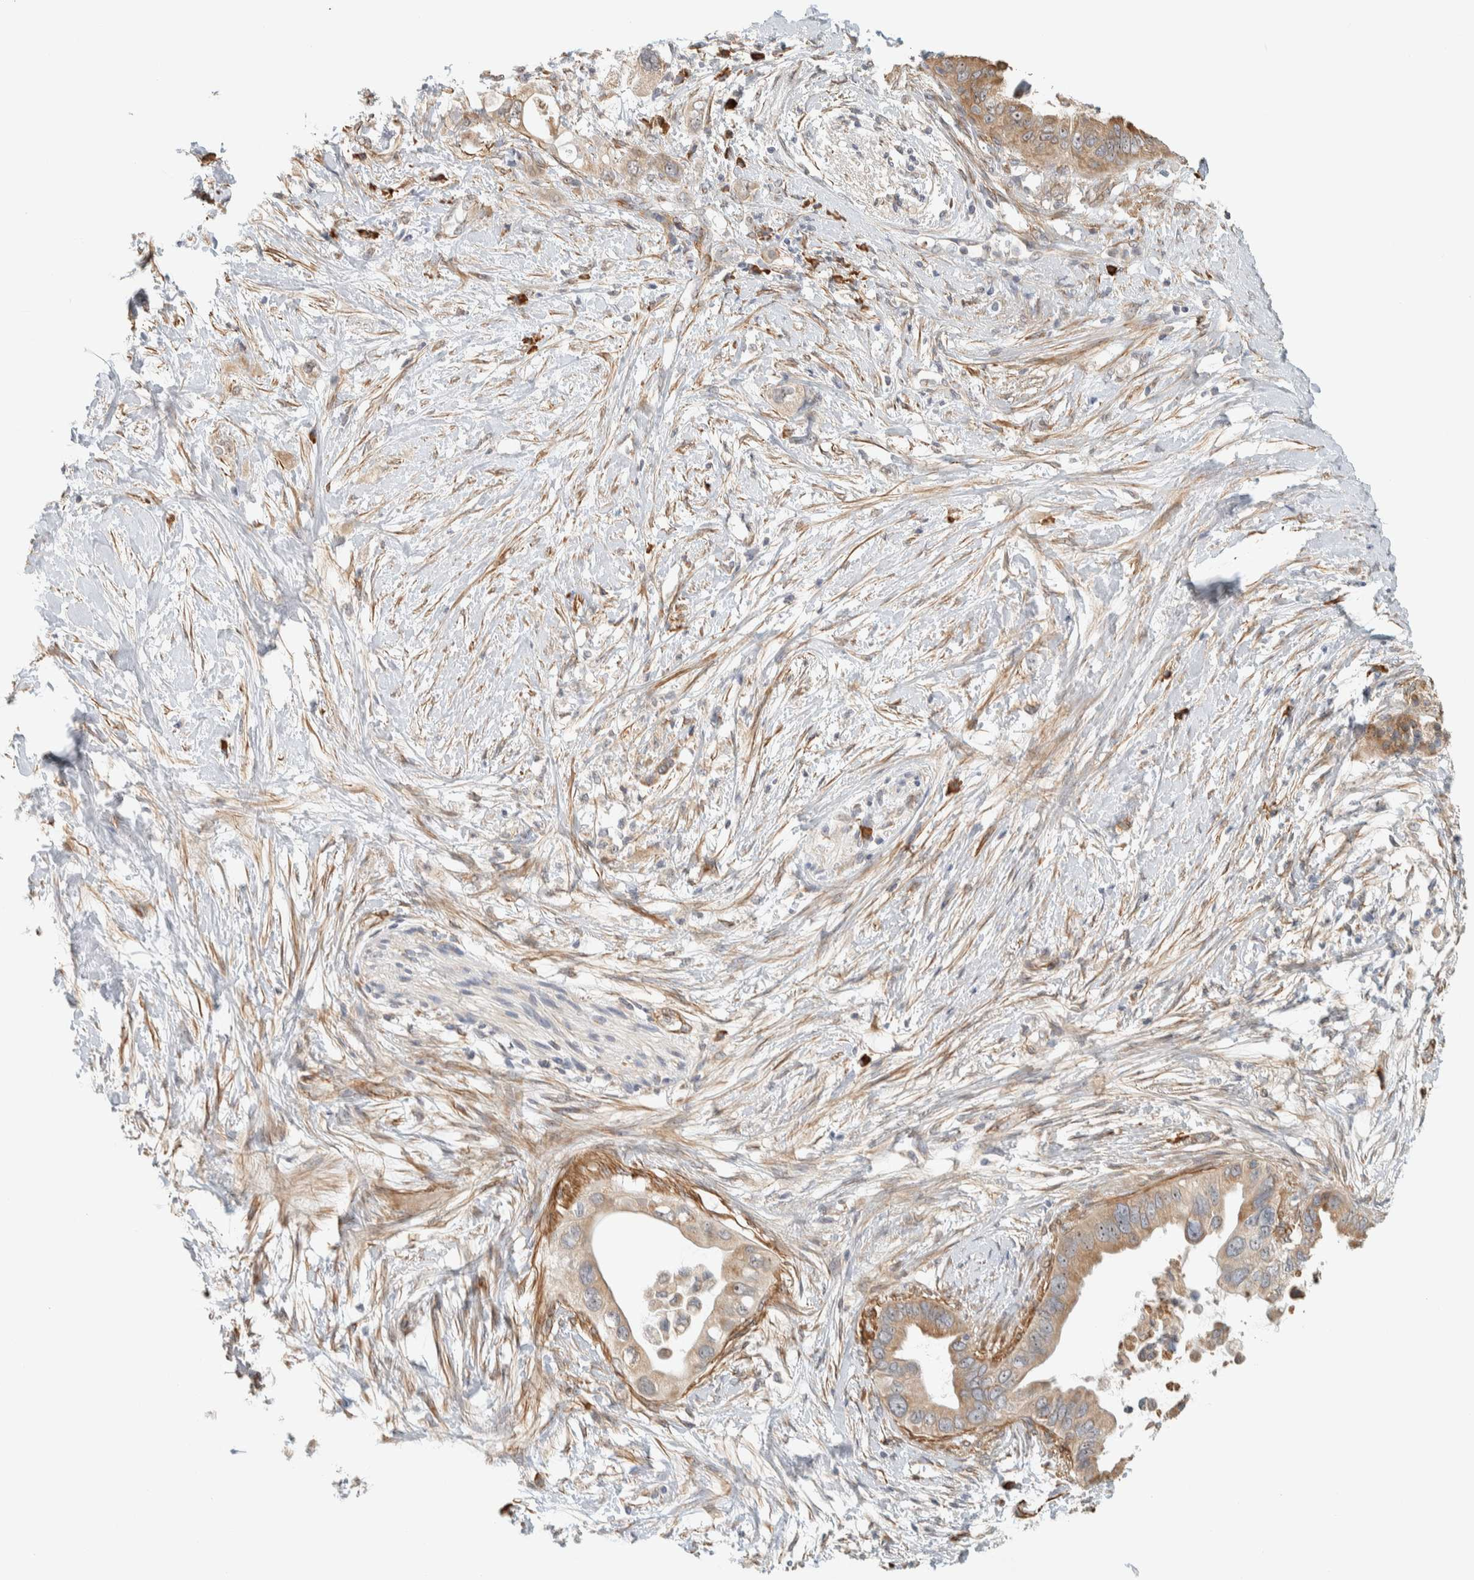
{"staining": {"intensity": "weak", "quantity": ">75%", "location": "cytoplasmic/membranous"}, "tissue": "pancreatic cancer", "cell_type": "Tumor cells", "image_type": "cancer", "snomed": [{"axis": "morphology", "description": "Adenocarcinoma, NOS"}, {"axis": "topography", "description": "Pancreas"}], "caption": "Immunohistochemical staining of pancreatic cancer (adenocarcinoma) exhibits low levels of weak cytoplasmic/membranous protein positivity in about >75% of tumor cells.", "gene": "KLHL40", "patient": {"sex": "female", "age": 56}}